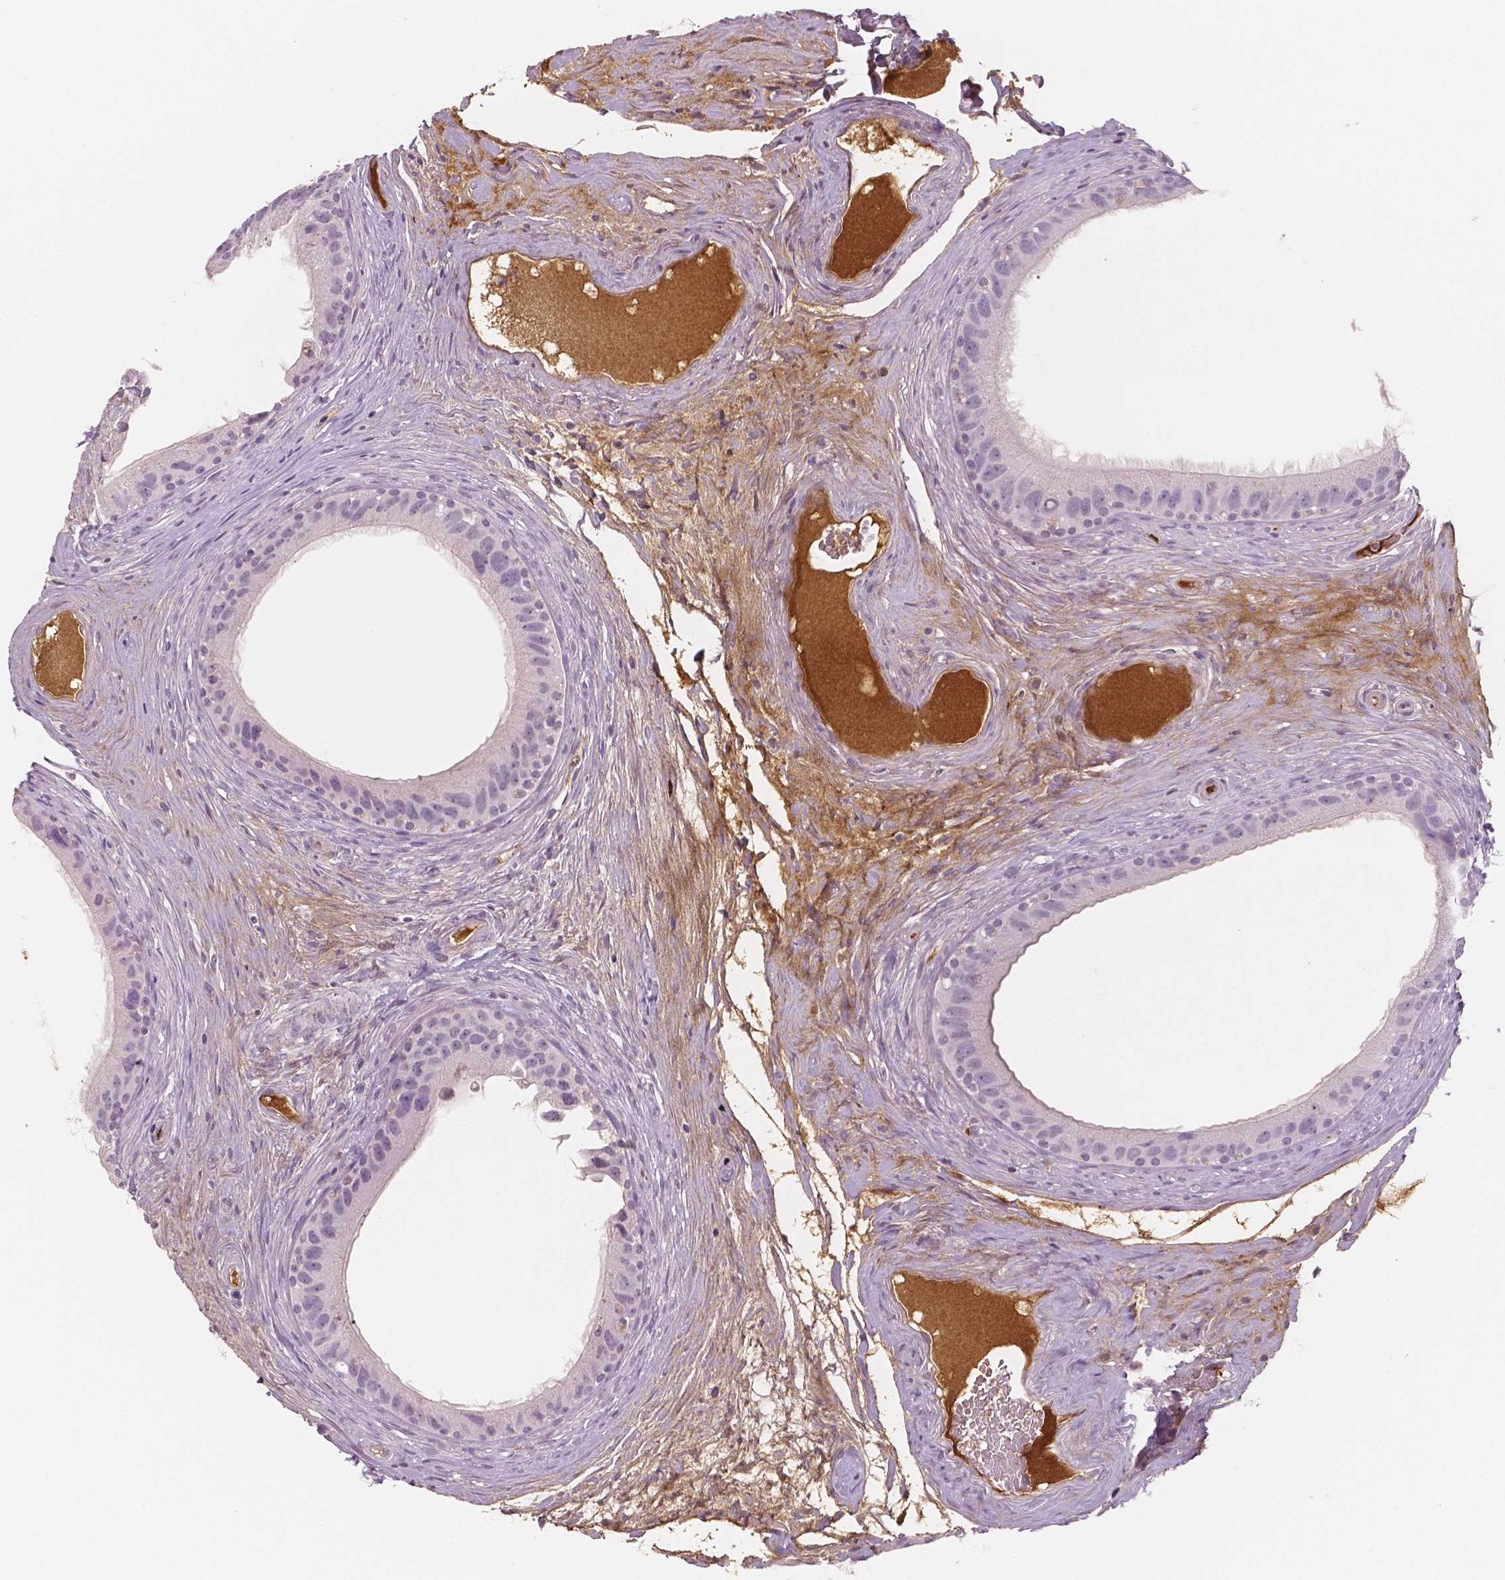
{"staining": {"intensity": "negative", "quantity": "none", "location": "none"}, "tissue": "epididymis", "cell_type": "Glandular cells", "image_type": "normal", "snomed": [{"axis": "morphology", "description": "Normal tissue, NOS"}, {"axis": "topography", "description": "Epididymis"}], "caption": "This is a histopathology image of IHC staining of unremarkable epididymis, which shows no staining in glandular cells.", "gene": "APOA4", "patient": {"sex": "male", "age": 59}}